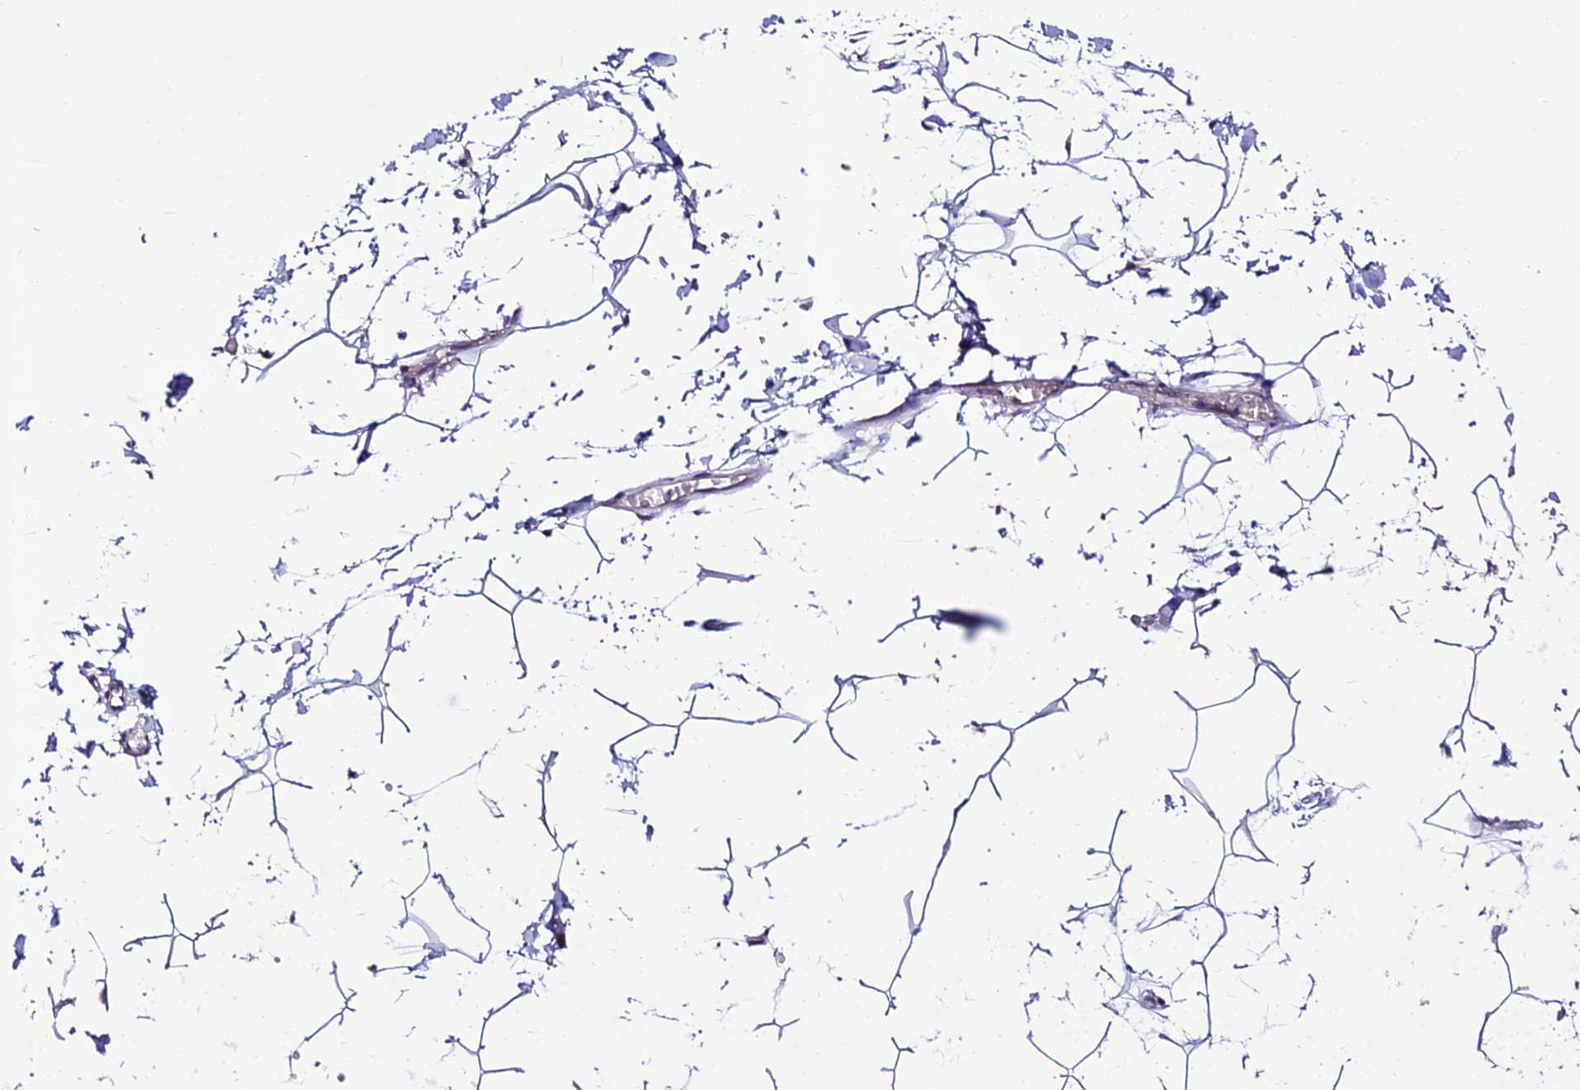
{"staining": {"intensity": "negative", "quantity": "none", "location": "none"}, "tissue": "adipose tissue", "cell_type": "Adipocytes", "image_type": "normal", "snomed": [{"axis": "morphology", "description": "Normal tissue, NOS"}, {"axis": "topography", "description": "Gallbladder"}, {"axis": "topography", "description": "Peripheral nerve tissue"}], "caption": "This is an IHC micrograph of normal adipose tissue. There is no positivity in adipocytes.", "gene": "C6orf132", "patient": {"sex": "male", "age": 38}}